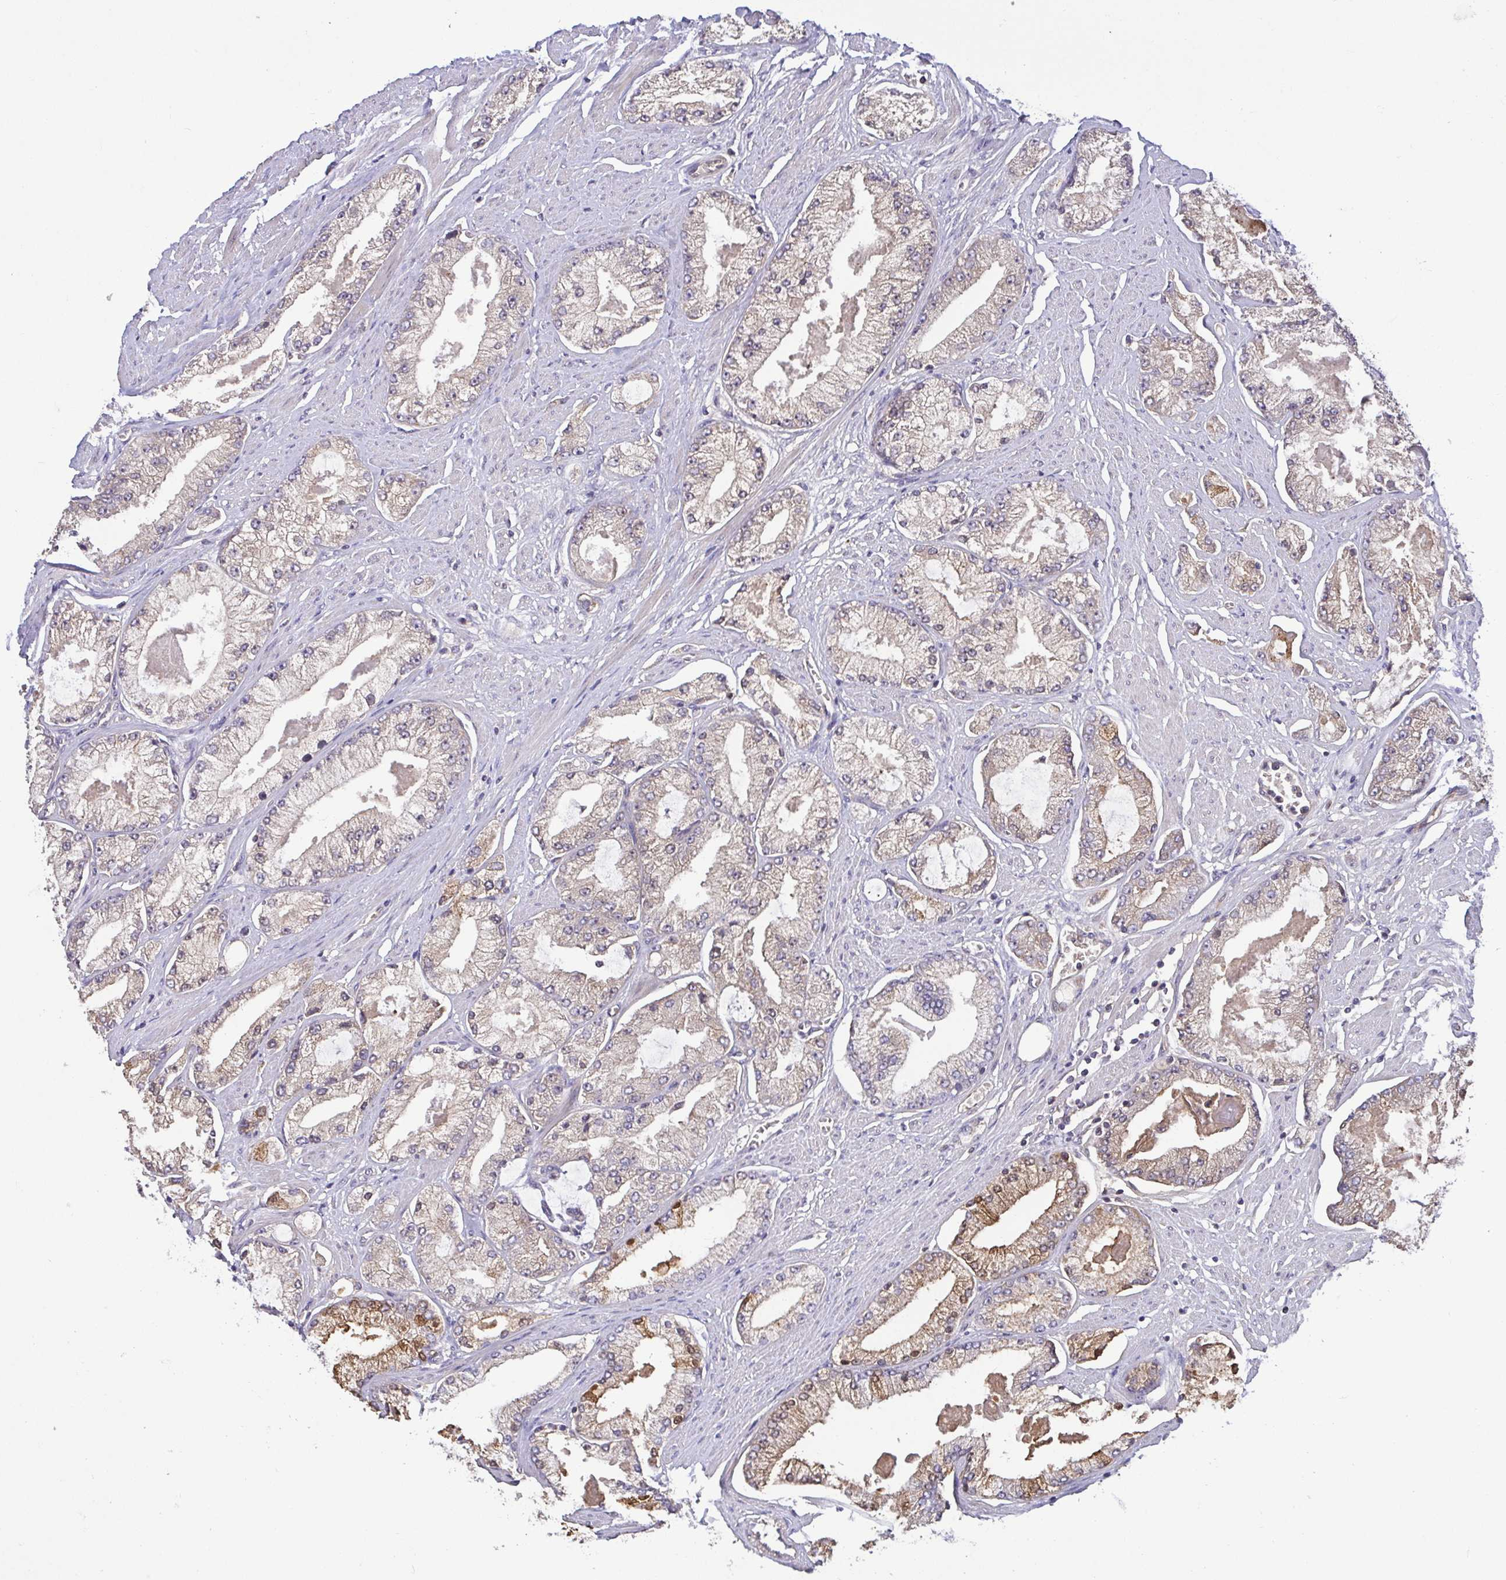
{"staining": {"intensity": "moderate", "quantity": "<25%", "location": "cytoplasmic/membranous"}, "tissue": "prostate cancer", "cell_type": "Tumor cells", "image_type": "cancer", "snomed": [{"axis": "morphology", "description": "Adenocarcinoma, High grade"}, {"axis": "topography", "description": "Prostate"}], "caption": "Prostate cancer tissue shows moderate cytoplasmic/membranous positivity in approximately <25% of tumor cells", "gene": "OSBPL7", "patient": {"sex": "male", "age": 68}}